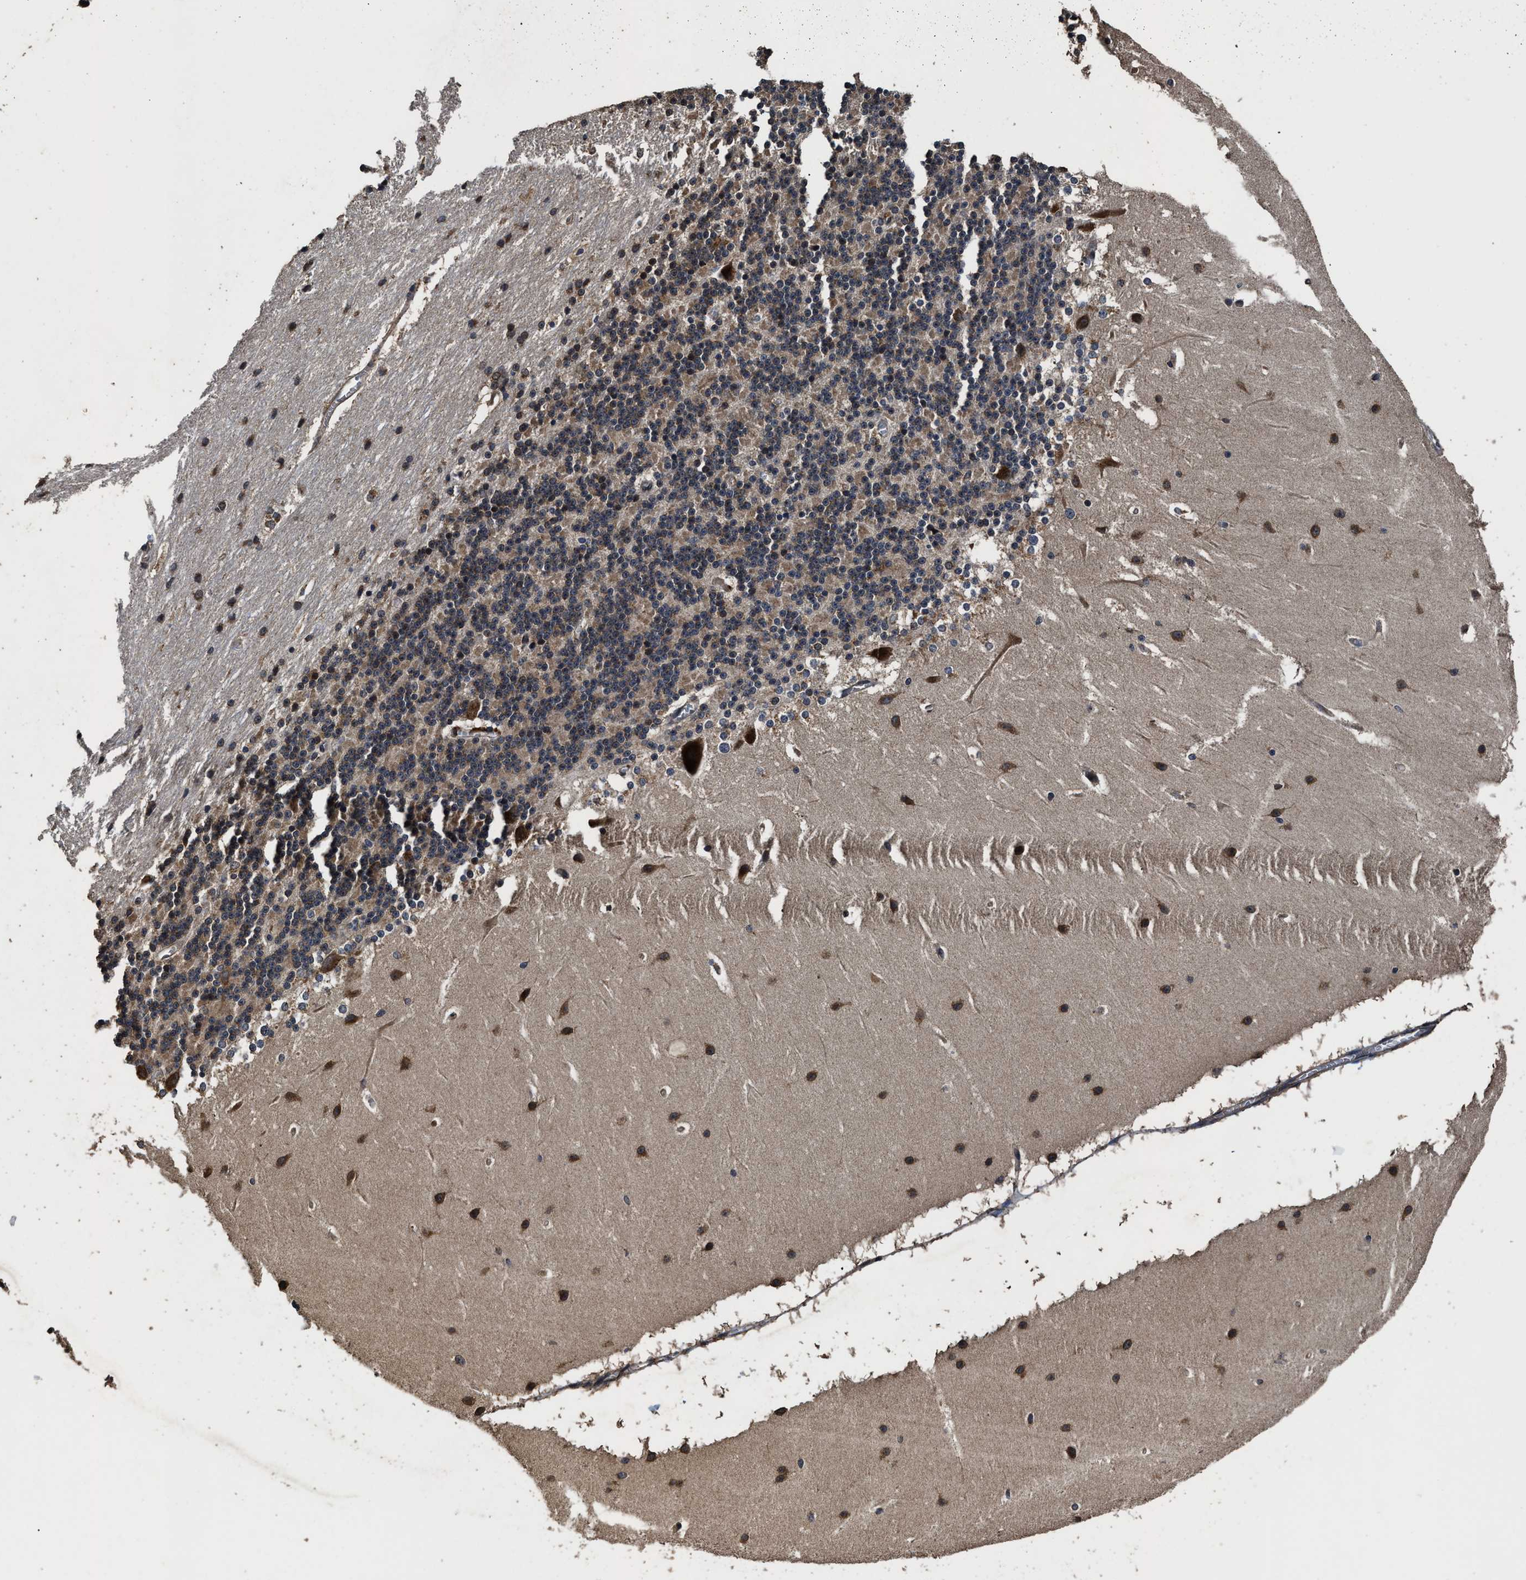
{"staining": {"intensity": "moderate", "quantity": "25%-75%", "location": "cytoplasmic/membranous"}, "tissue": "cerebellum", "cell_type": "Cells in granular layer", "image_type": "normal", "snomed": [{"axis": "morphology", "description": "Normal tissue, NOS"}, {"axis": "topography", "description": "Cerebellum"}], "caption": "Unremarkable cerebellum shows moderate cytoplasmic/membranous staining in about 25%-75% of cells in granular layer, visualized by immunohistochemistry. (DAB (3,3'-diaminobenzidine) IHC with brightfield microscopy, high magnification).", "gene": "EBAG9", "patient": {"sex": "female", "age": 19}}